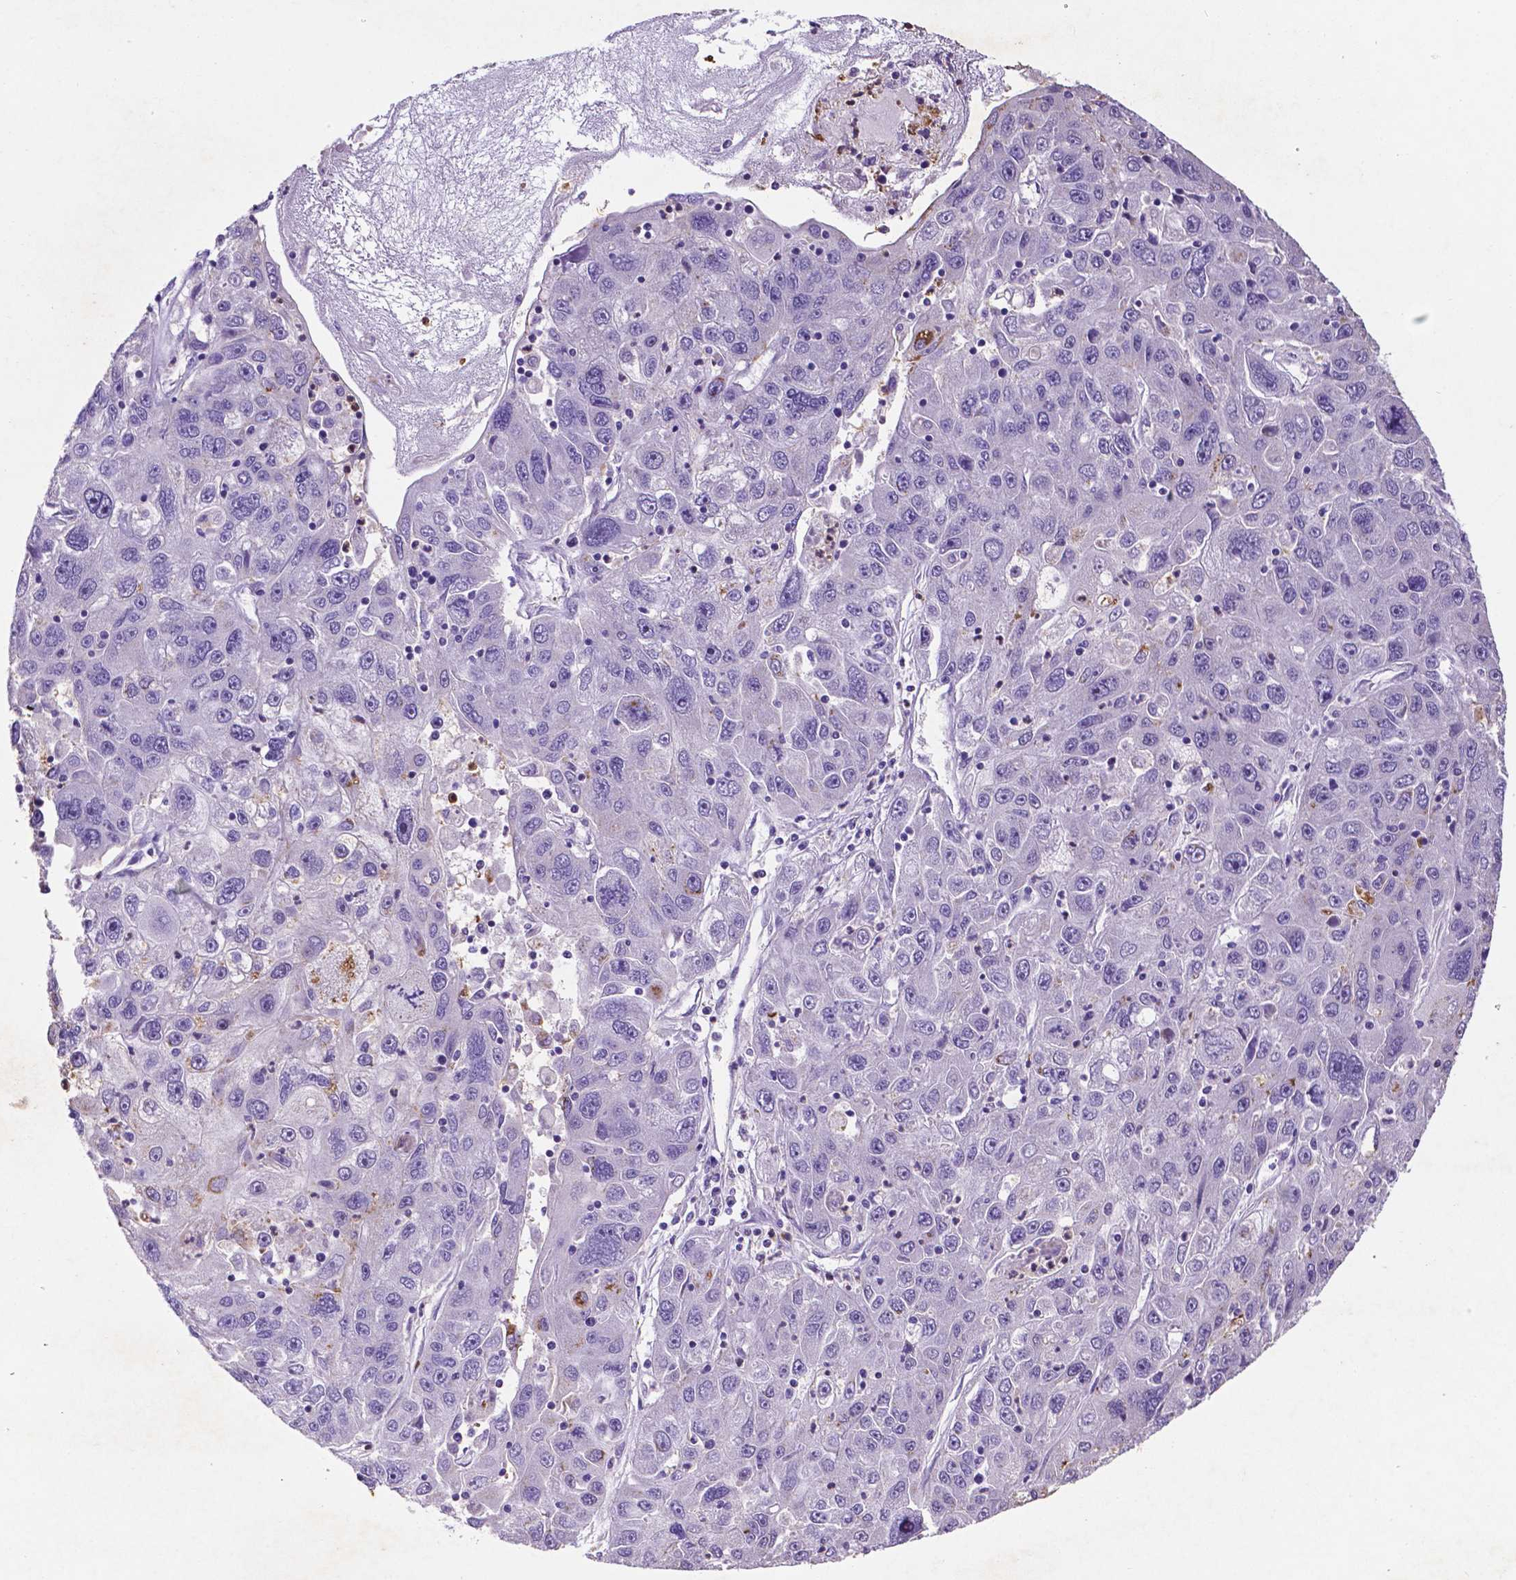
{"staining": {"intensity": "negative", "quantity": "none", "location": "none"}, "tissue": "stomach cancer", "cell_type": "Tumor cells", "image_type": "cancer", "snomed": [{"axis": "morphology", "description": "Adenocarcinoma, NOS"}, {"axis": "topography", "description": "Stomach"}], "caption": "This is a histopathology image of immunohistochemistry (IHC) staining of stomach cancer, which shows no expression in tumor cells.", "gene": "TM4SF20", "patient": {"sex": "male", "age": 56}}